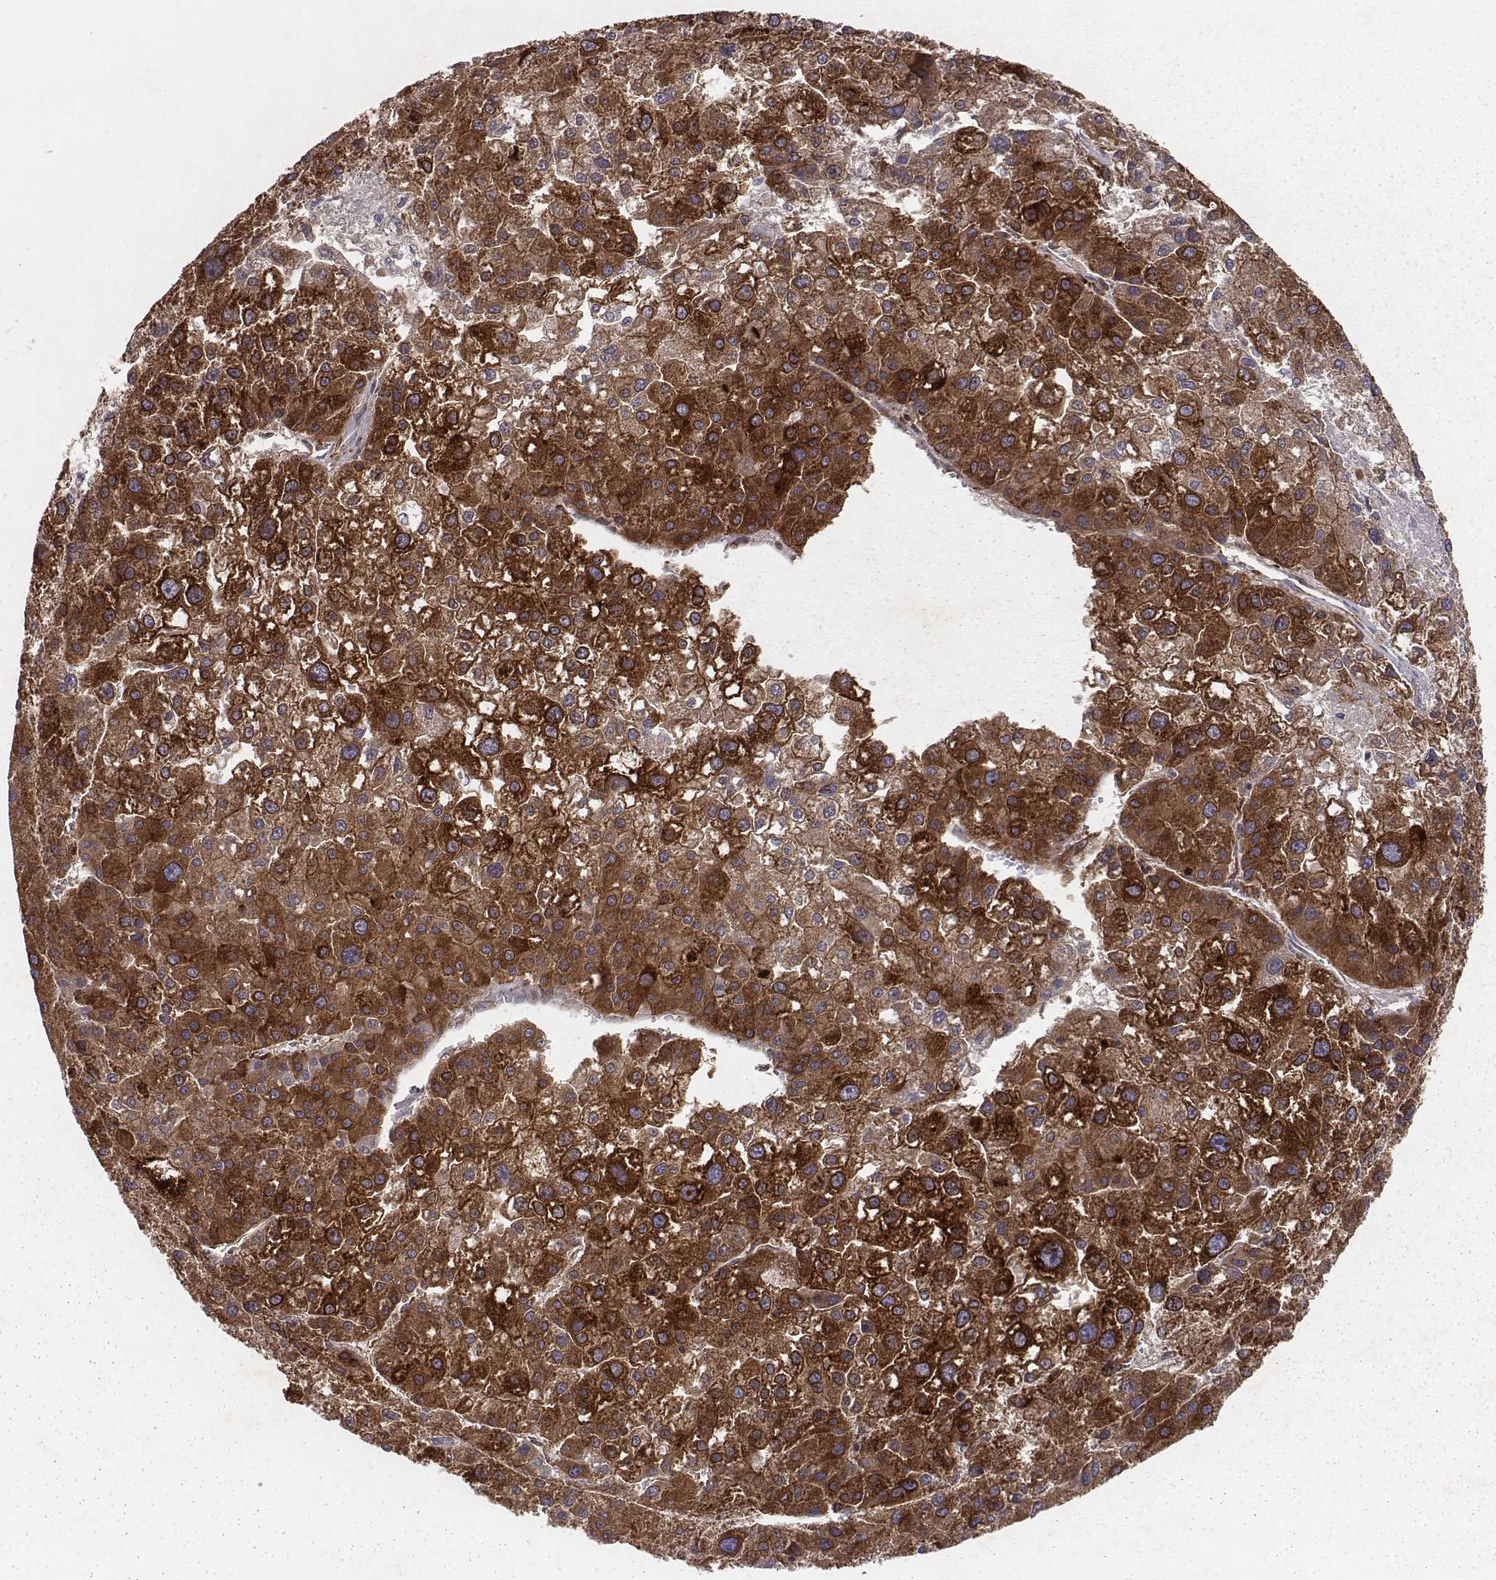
{"staining": {"intensity": "strong", "quantity": ">75%", "location": "cytoplasmic/membranous"}, "tissue": "liver cancer", "cell_type": "Tumor cells", "image_type": "cancer", "snomed": [{"axis": "morphology", "description": "Carcinoma, Hepatocellular, NOS"}, {"axis": "topography", "description": "Liver"}], "caption": "Protein staining demonstrates strong cytoplasmic/membranous positivity in about >75% of tumor cells in hepatocellular carcinoma (liver).", "gene": "TXLNA", "patient": {"sex": "male", "age": 73}}